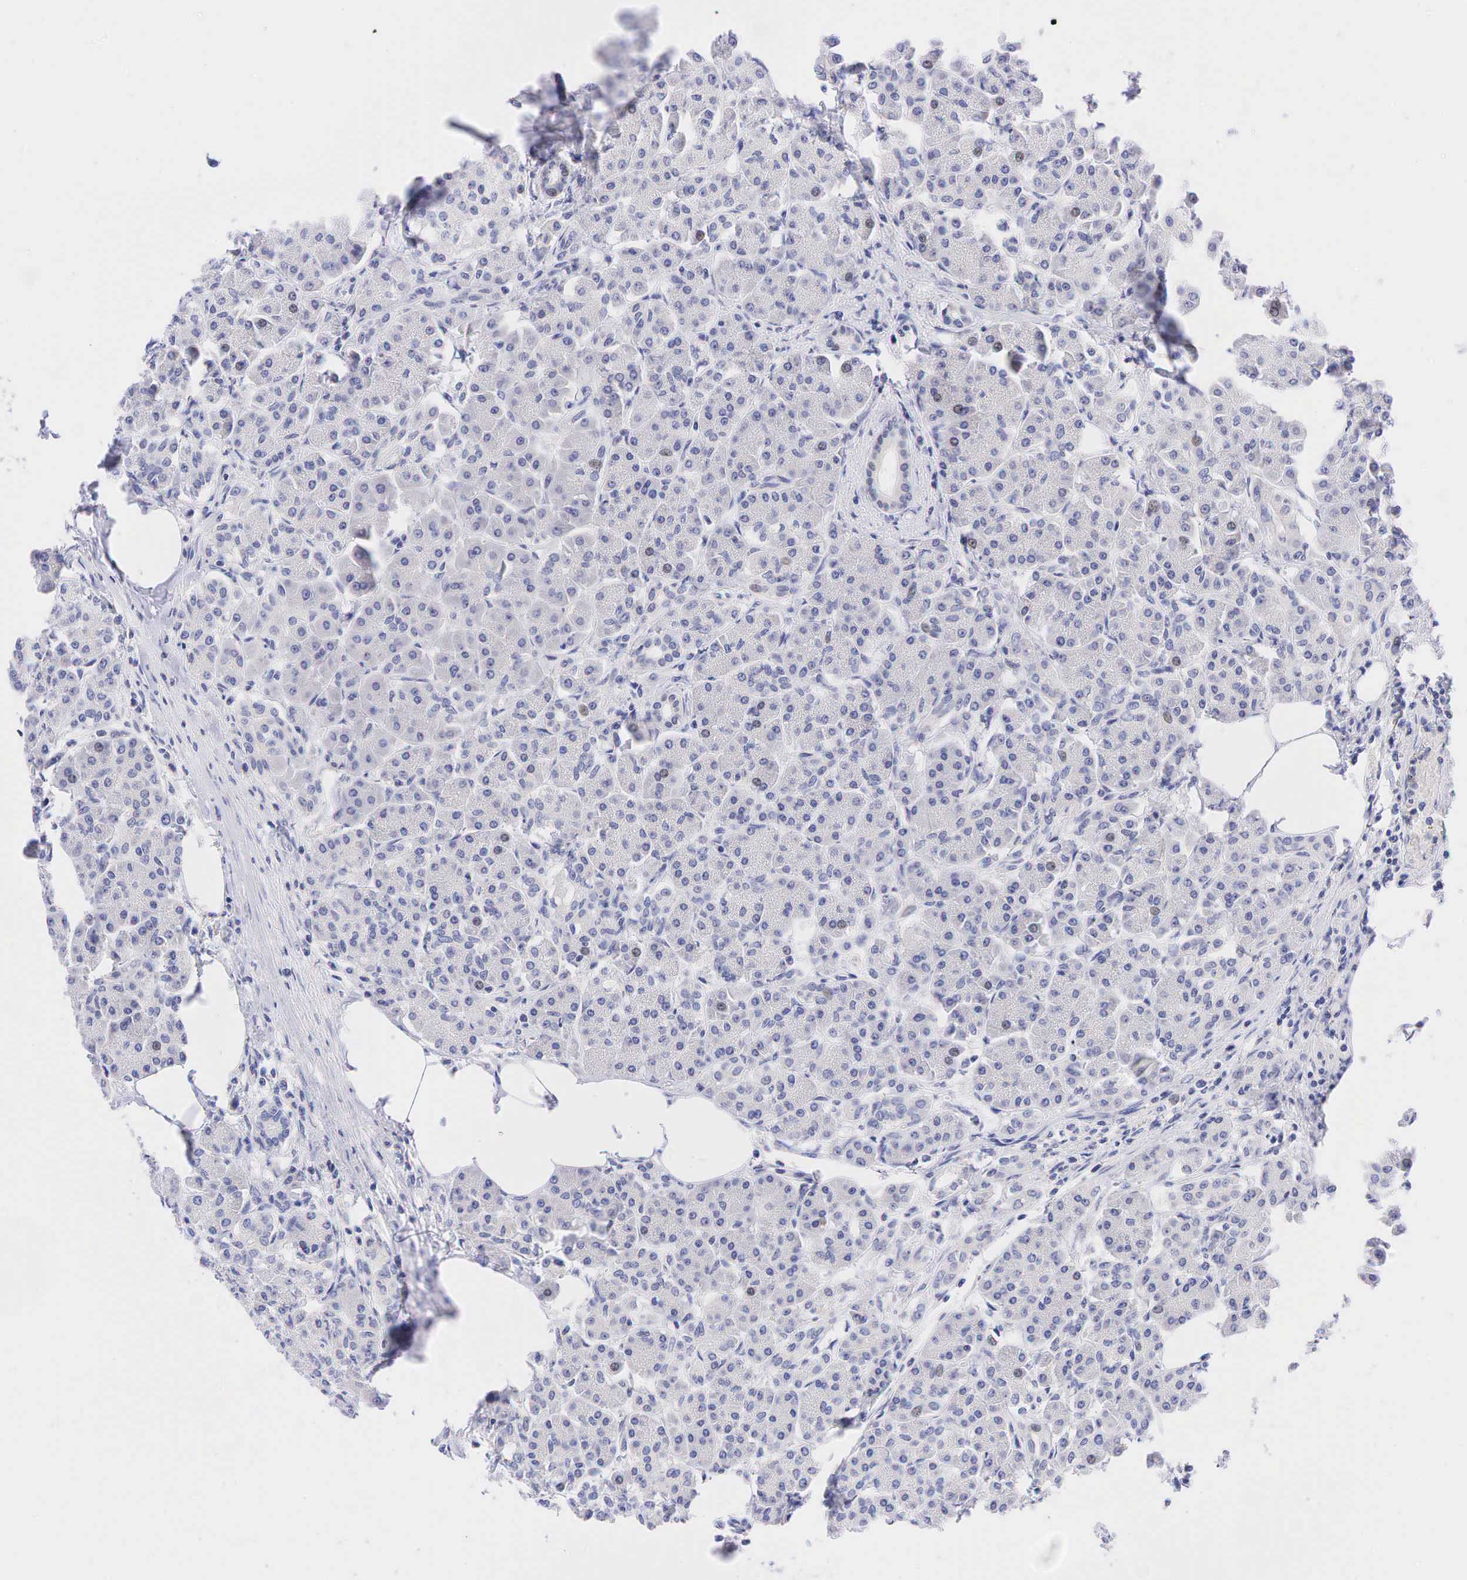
{"staining": {"intensity": "weak", "quantity": "<25%", "location": "nuclear"}, "tissue": "pancreas", "cell_type": "Exocrine glandular cells", "image_type": "normal", "snomed": [{"axis": "morphology", "description": "Normal tissue, NOS"}, {"axis": "topography", "description": "Pancreas"}], "caption": "Immunohistochemistry (IHC) of benign pancreas displays no staining in exocrine glandular cells. (DAB IHC with hematoxylin counter stain).", "gene": "AR", "patient": {"sex": "female", "age": 73}}